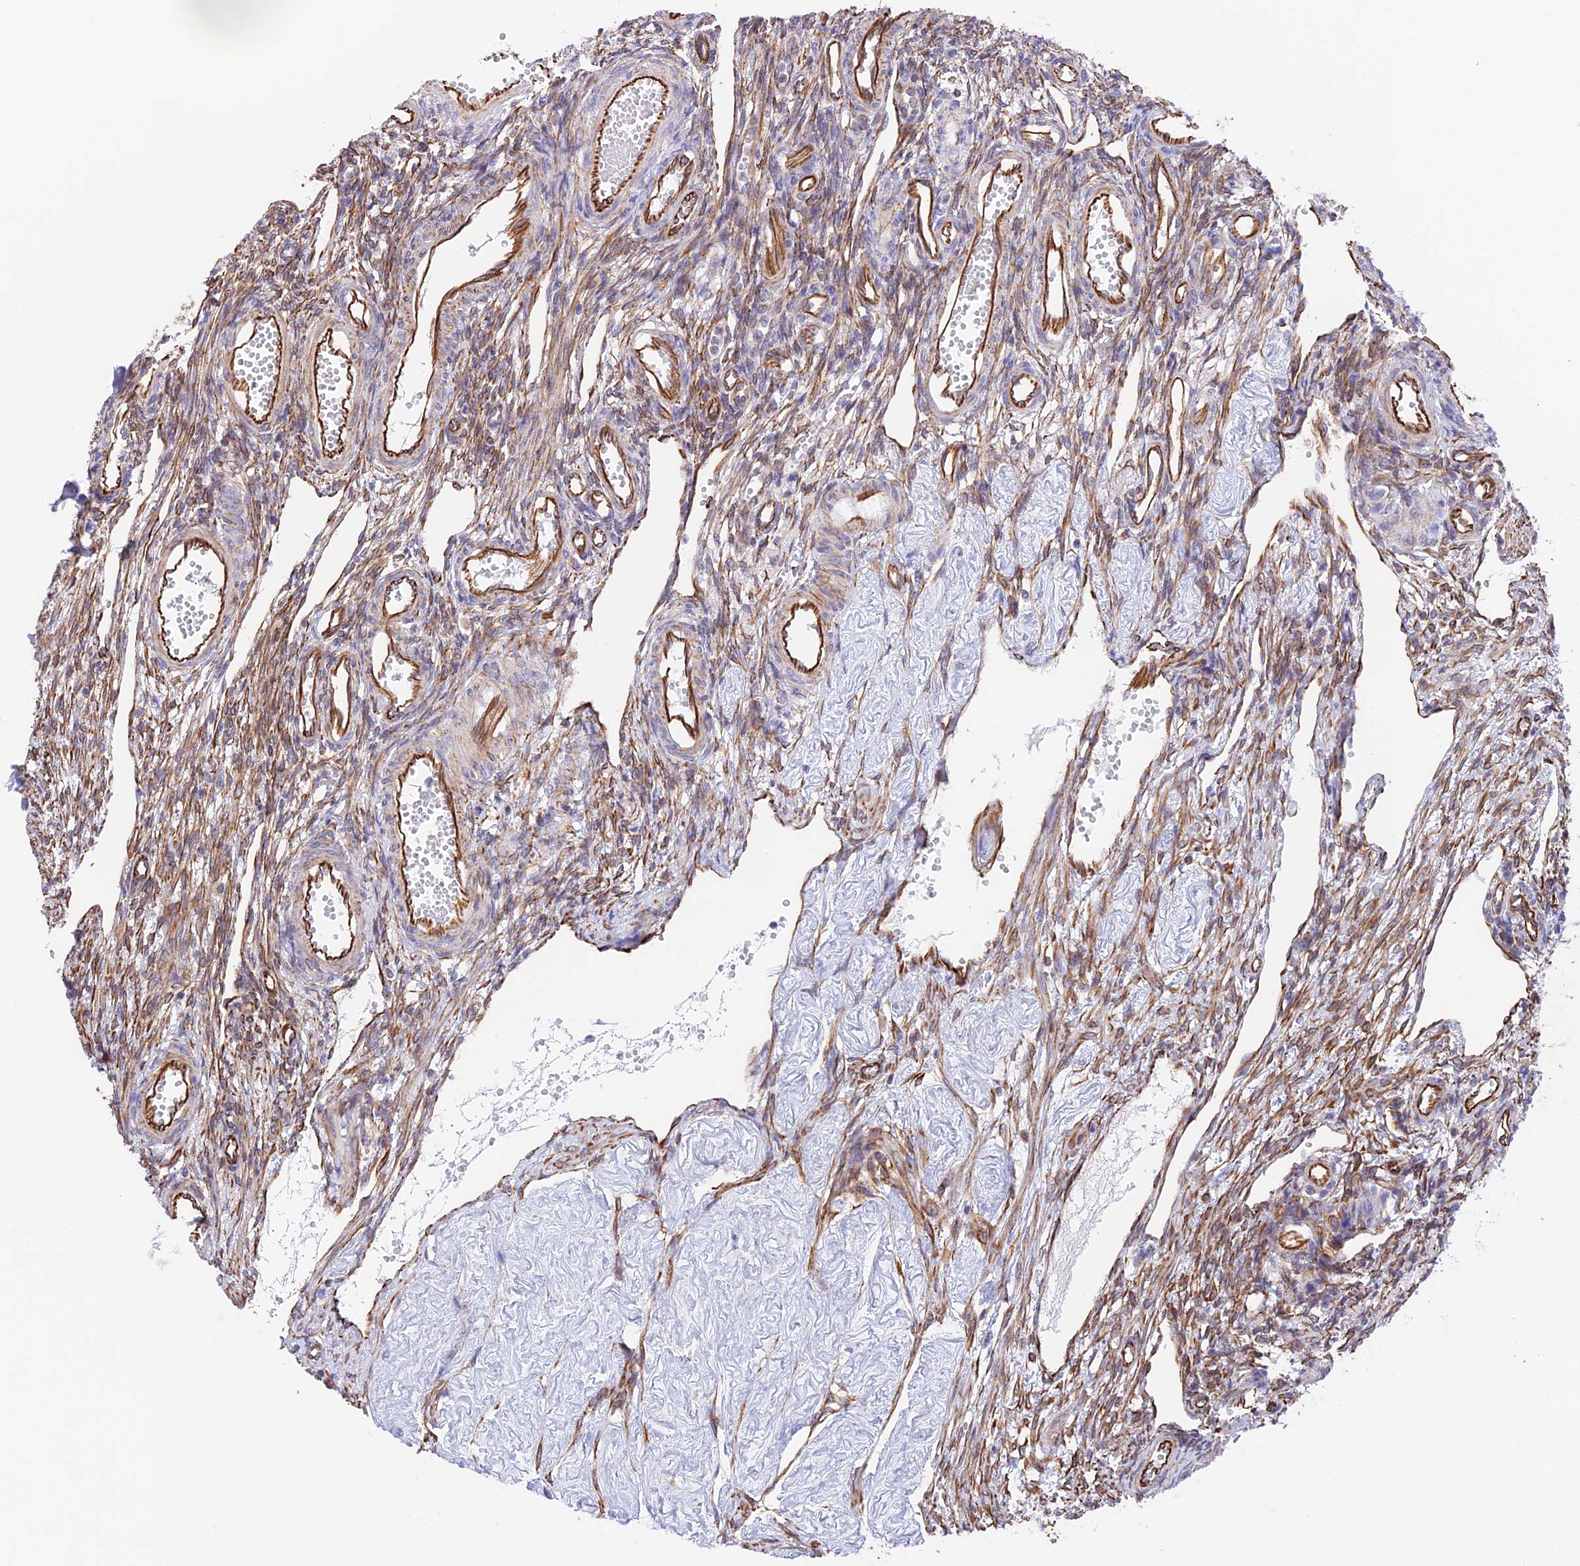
{"staining": {"intensity": "moderate", "quantity": "25%-75%", "location": "cytoplasmic/membranous"}, "tissue": "ovary", "cell_type": "Ovarian stroma cells", "image_type": "normal", "snomed": [{"axis": "morphology", "description": "Normal tissue, NOS"}, {"axis": "morphology", "description": "Cyst, NOS"}, {"axis": "topography", "description": "Ovary"}], "caption": "Protein expression analysis of normal ovary shows moderate cytoplasmic/membranous positivity in about 25%-75% of ovarian stroma cells. The staining was performed using DAB to visualize the protein expression in brown, while the nuclei were stained in blue with hematoxylin (Magnification: 20x).", "gene": "ZNF652", "patient": {"sex": "female", "age": 33}}